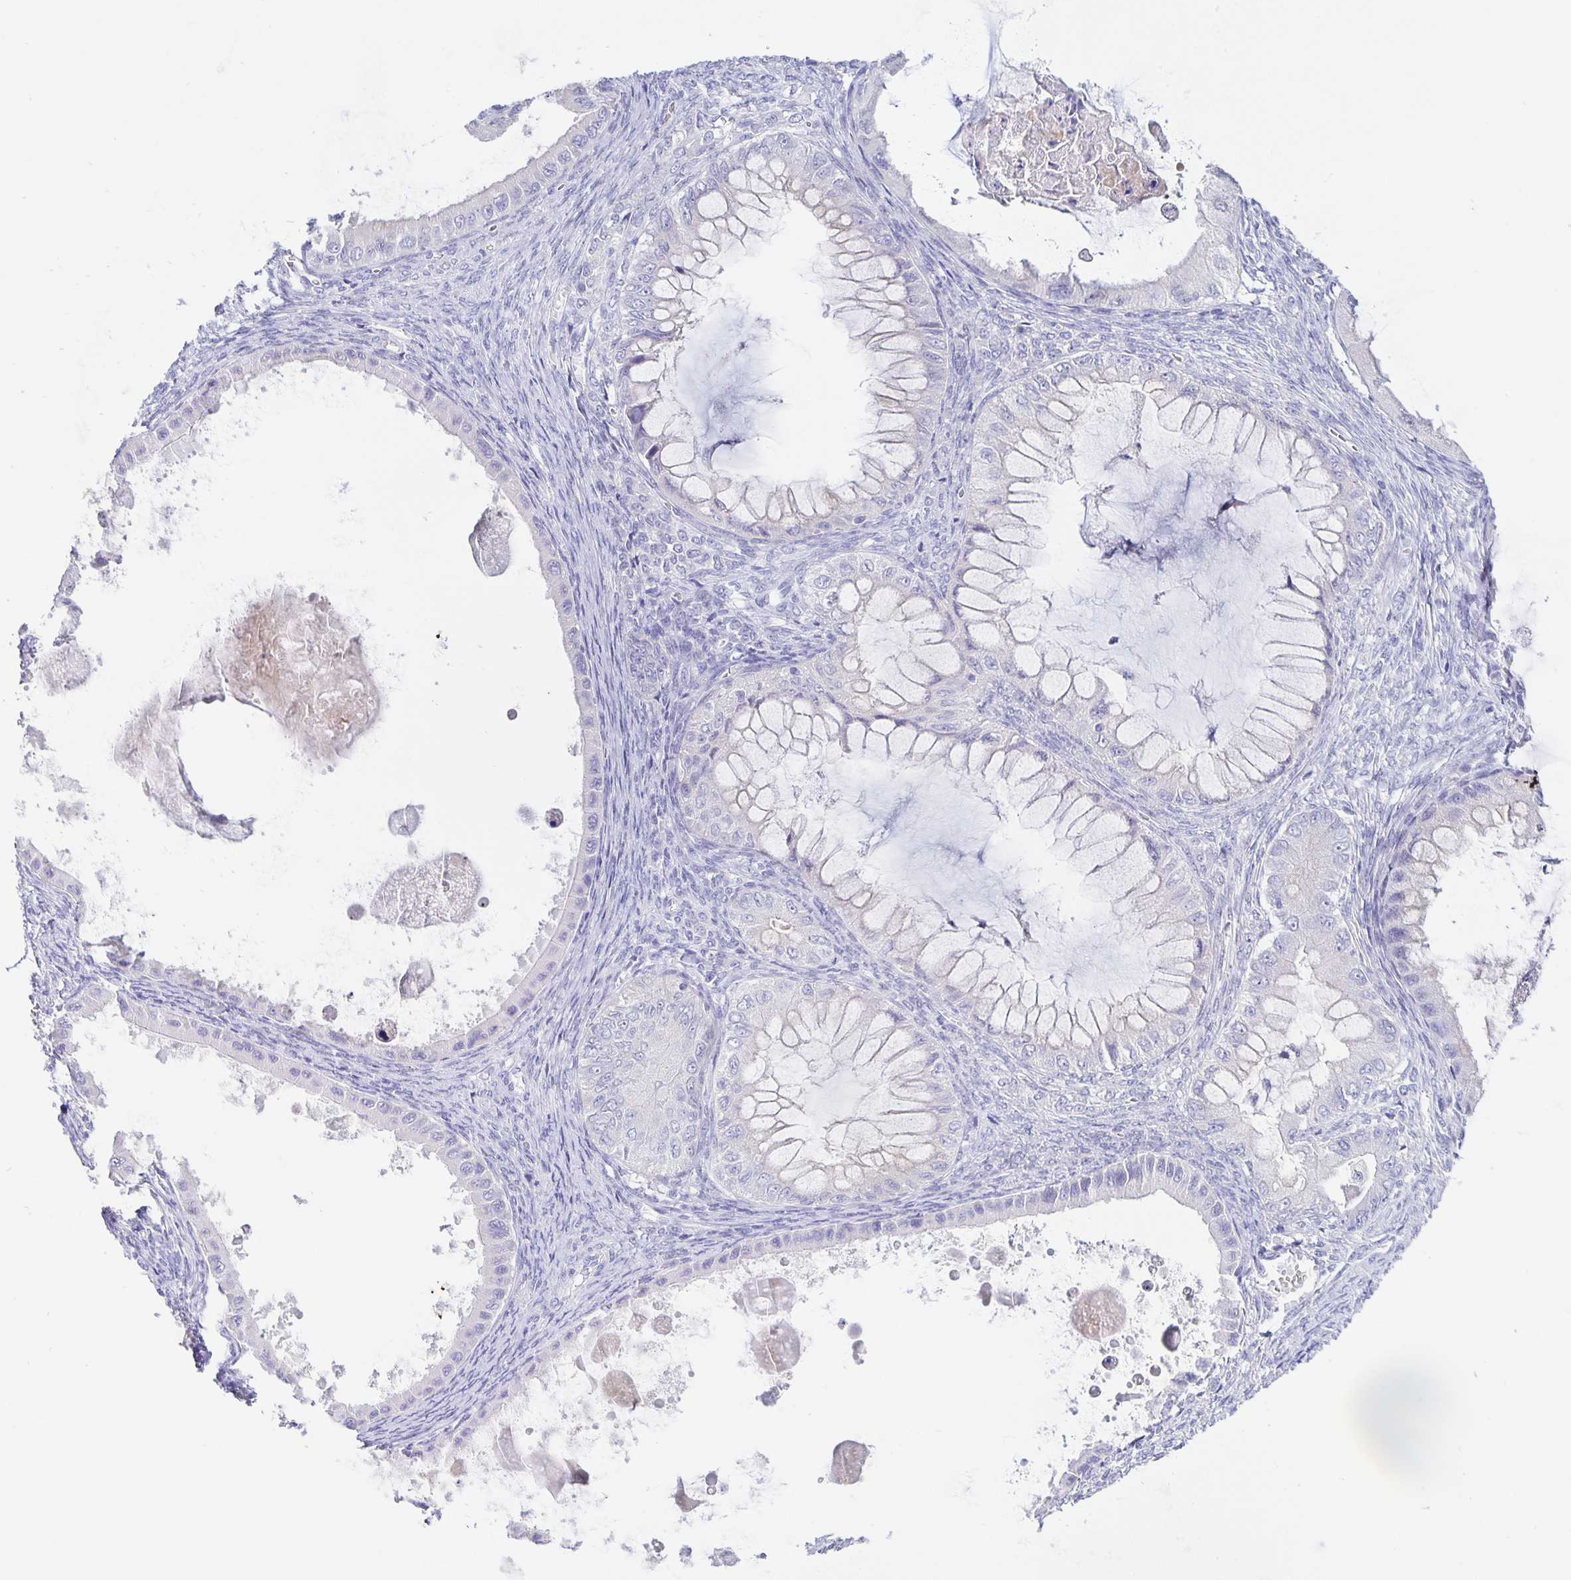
{"staining": {"intensity": "negative", "quantity": "none", "location": "none"}, "tissue": "ovarian cancer", "cell_type": "Tumor cells", "image_type": "cancer", "snomed": [{"axis": "morphology", "description": "Cystadenocarcinoma, mucinous, NOS"}, {"axis": "topography", "description": "Ovary"}], "caption": "High power microscopy micrograph of an immunohistochemistry histopathology image of ovarian mucinous cystadenocarcinoma, revealing no significant positivity in tumor cells.", "gene": "ERMN", "patient": {"sex": "female", "age": 64}}